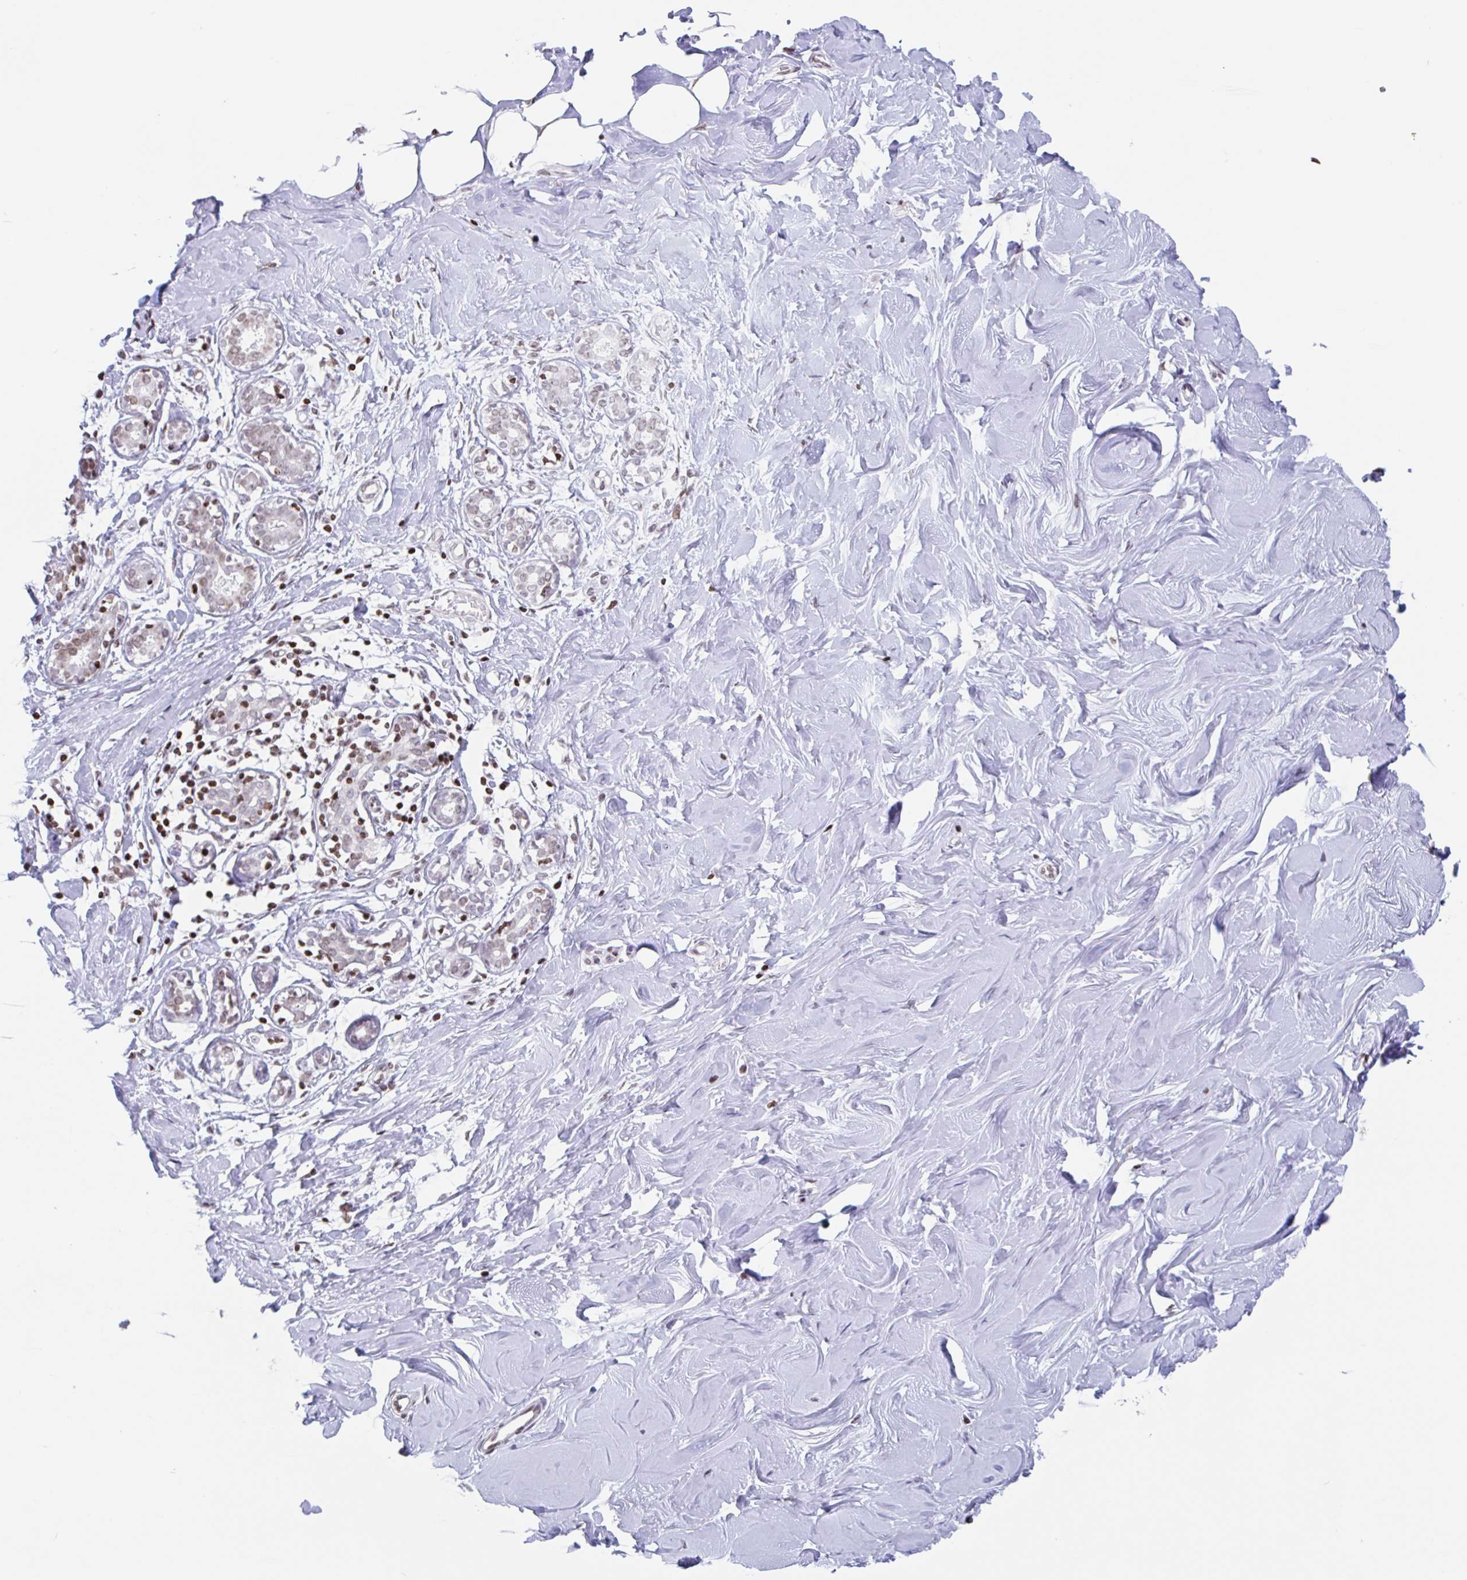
{"staining": {"intensity": "negative", "quantity": "none", "location": "none"}, "tissue": "breast", "cell_type": "Adipocytes", "image_type": "normal", "snomed": [{"axis": "morphology", "description": "Normal tissue, NOS"}, {"axis": "topography", "description": "Breast"}], "caption": "An immunohistochemistry photomicrograph of normal breast is shown. There is no staining in adipocytes of breast. Brightfield microscopy of immunohistochemistry stained with DAB (brown) and hematoxylin (blue), captured at high magnification.", "gene": "NOL6", "patient": {"sex": "female", "age": 27}}